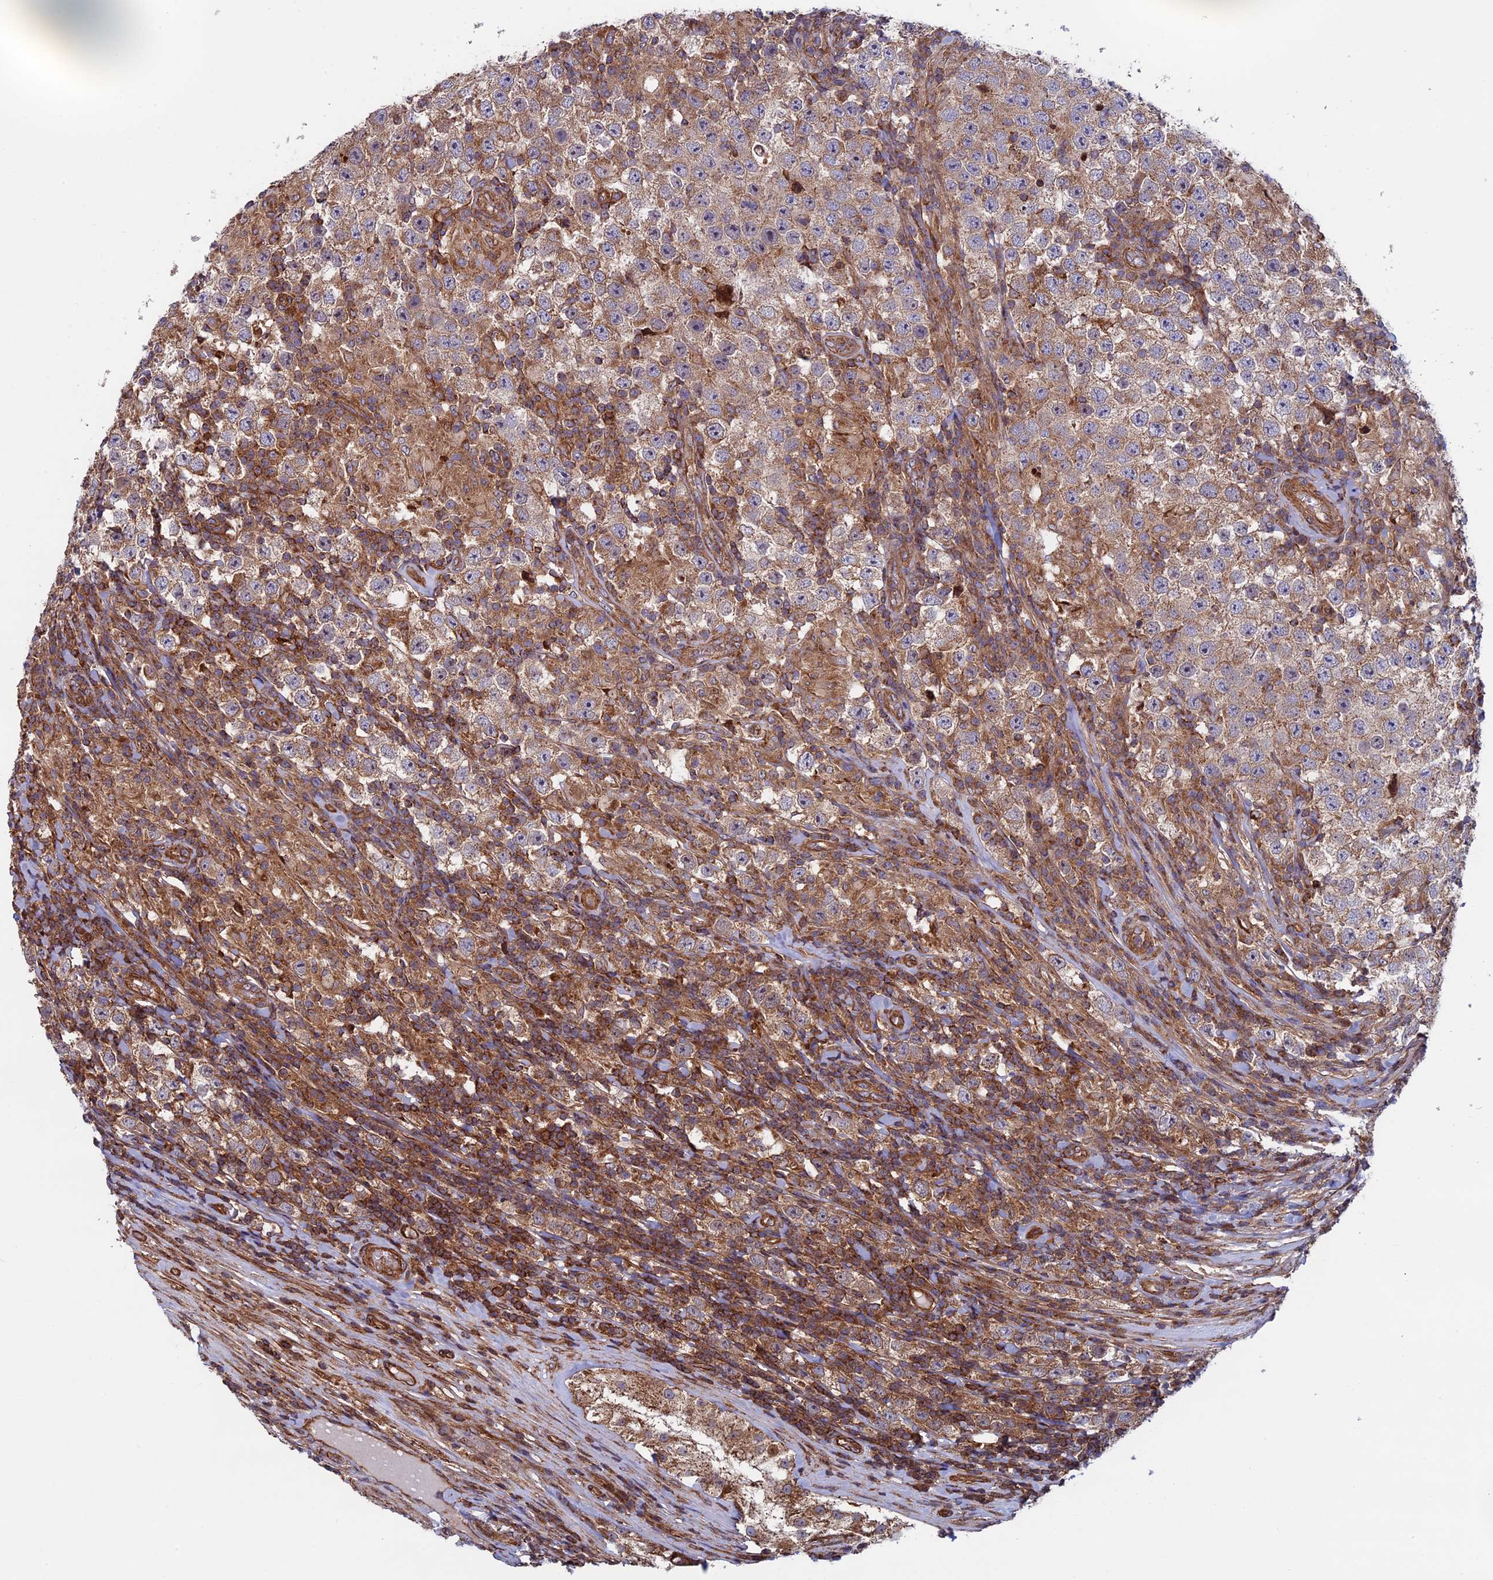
{"staining": {"intensity": "moderate", "quantity": ">75%", "location": "cytoplasmic/membranous"}, "tissue": "testis cancer", "cell_type": "Tumor cells", "image_type": "cancer", "snomed": [{"axis": "morphology", "description": "Normal tissue, NOS"}, {"axis": "morphology", "description": "Urothelial carcinoma, High grade"}, {"axis": "morphology", "description": "Seminoma, NOS"}, {"axis": "morphology", "description": "Carcinoma, Embryonal, NOS"}, {"axis": "topography", "description": "Urinary bladder"}, {"axis": "topography", "description": "Testis"}], "caption": "Testis cancer (embryonal carcinoma) was stained to show a protein in brown. There is medium levels of moderate cytoplasmic/membranous positivity in approximately >75% of tumor cells.", "gene": "CCDC8", "patient": {"sex": "male", "age": 41}}